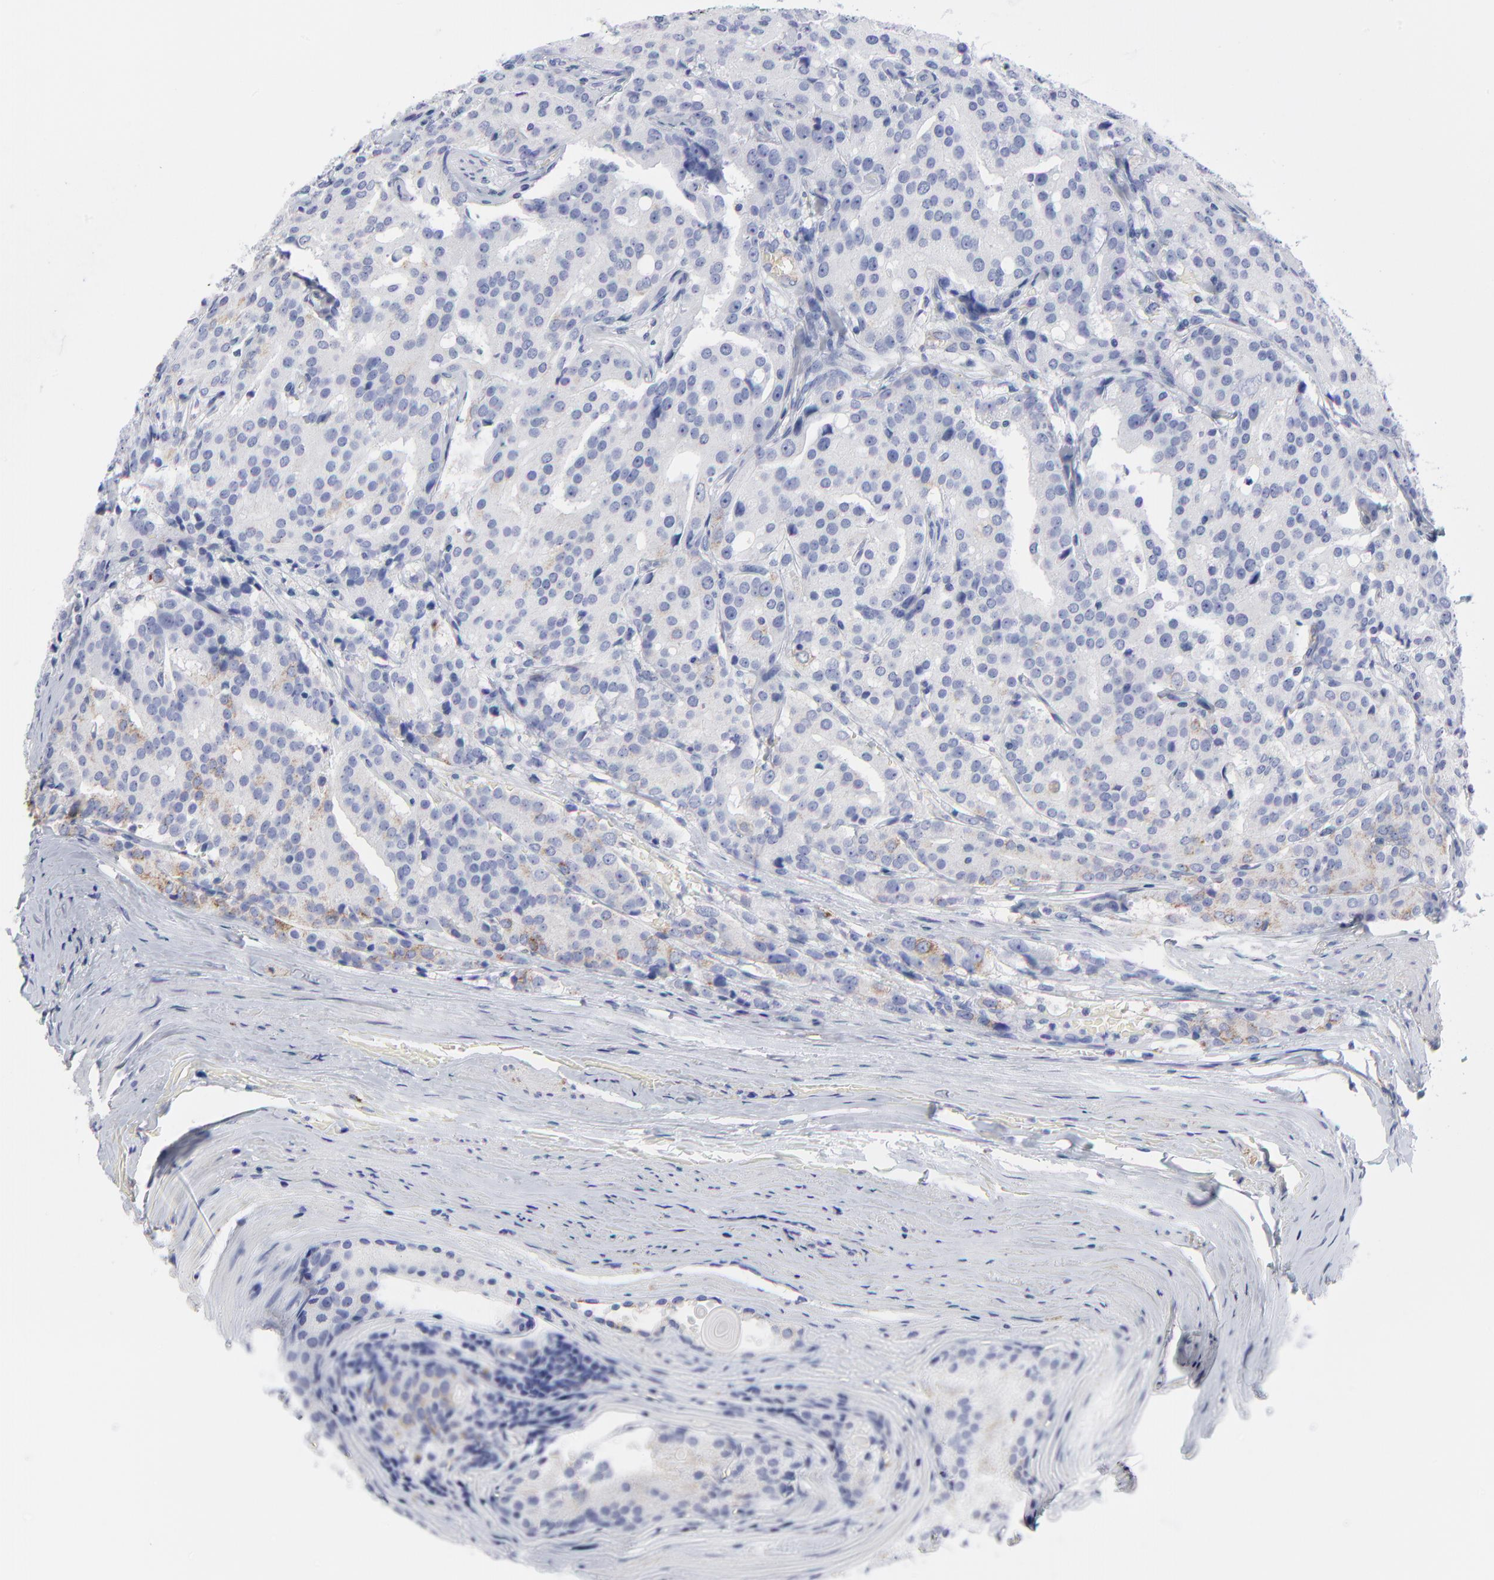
{"staining": {"intensity": "weak", "quantity": "<25%", "location": "cytoplasmic/membranous"}, "tissue": "prostate cancer", "cell_type": "Tumor cells", "image_type": "cancer", "snomed": [{"axis": "morphology", "description": "Adenocarcinoma, Medium grade"}, {"axis": "topography", "description": "Prostate"}], "caption": "IHC histopathology image of human medium-grade adenocarcinoma (prostate) stained for a protein (brown), which demonstrates no positivity in tumor cells. (Immunohistochemistry (ihc), brightfield microscopy, high magnification).", "gene": "CNTN3", "patient": {"sex": "male", "age": 72}}